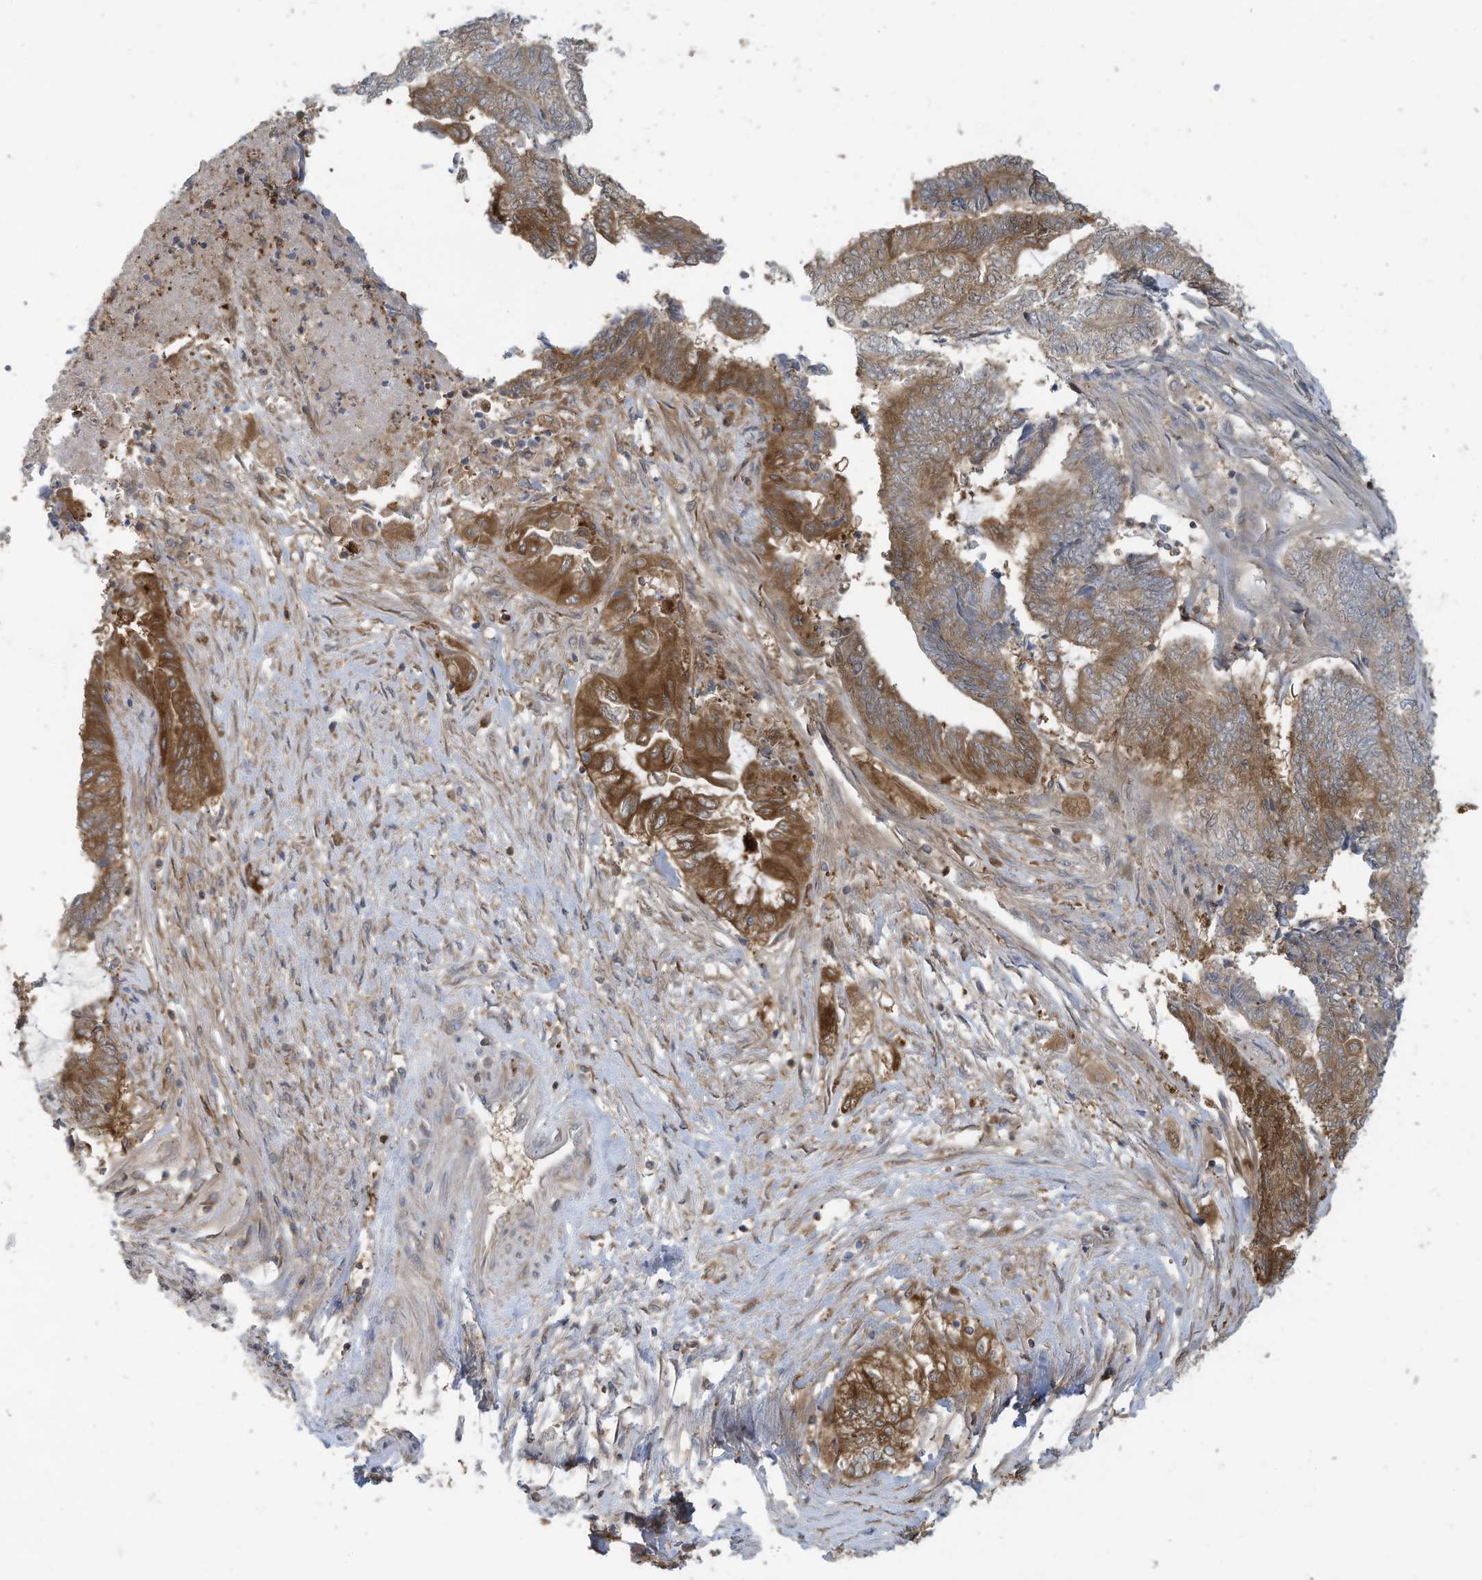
{"staining": {"intensity": "moderate", "quantity": ">75%", "location": "cytoplasmic/membranous"}, "tissue": "endometrial cancer", "cell_type": "Tumor cells", "image_type": "cancer", "snomed": [{"axis": "morphology", "description": "Adenocarcinoma, NOS"}, {"axis": "topography", "description": "Uterus"}, {"axis": "topography", "description": "Endometrium"}], "caption": "High-power microscopy captured an IHC image of endometrial adenocarcinoma, revealing moderate cytoplasmic/membranous positivity in about >75% of tumor cells. (DAB (3,3'-diaminobenzidine) IHC, brown staining for protein, blue staining for nuclei).", "gene": "ADI1", "patient": {"sex": "female", "age": 70}}